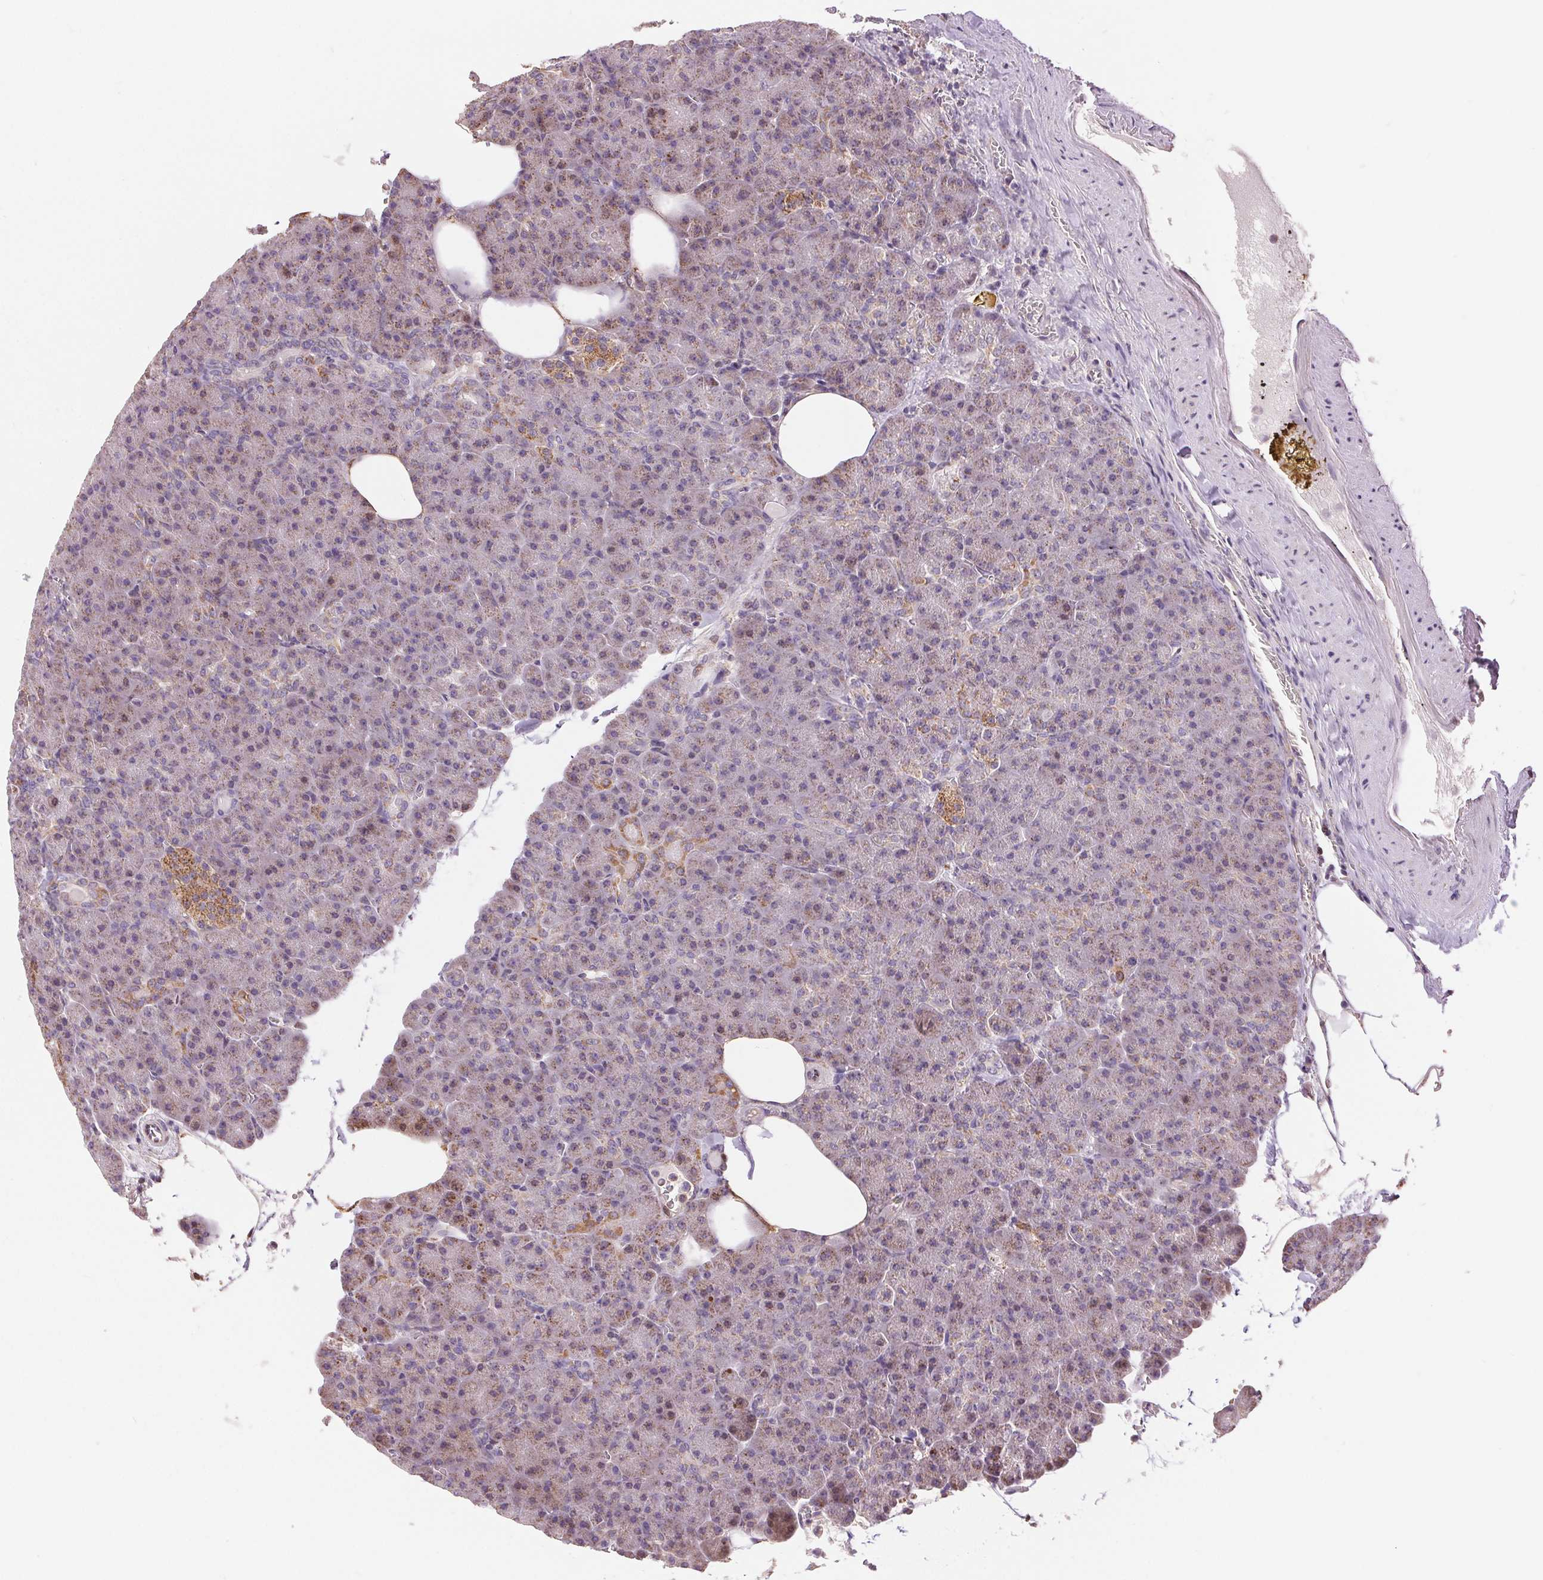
{"staining": {"intensity": "weak", "quantity": "<25%", "location": "cytoplasmic/membranous"}, "tissue": "pancreas", "cell_type": "Exocrine glandular cells", "image_type": "normal", "snomed": [{"axis": "morphology", "description": "Normal tissue, NOS"}, {"axis": "topography", "description": "Pancreas"}], "caption": "Immunohistochemistry micrograph of unremarkable pancreas: pancreas stained with DAB demonstrates no significant protein staining in exocrine glandular cells.", "gene": "DGUOK", "patient": {"sex": "female", "age": 74}}